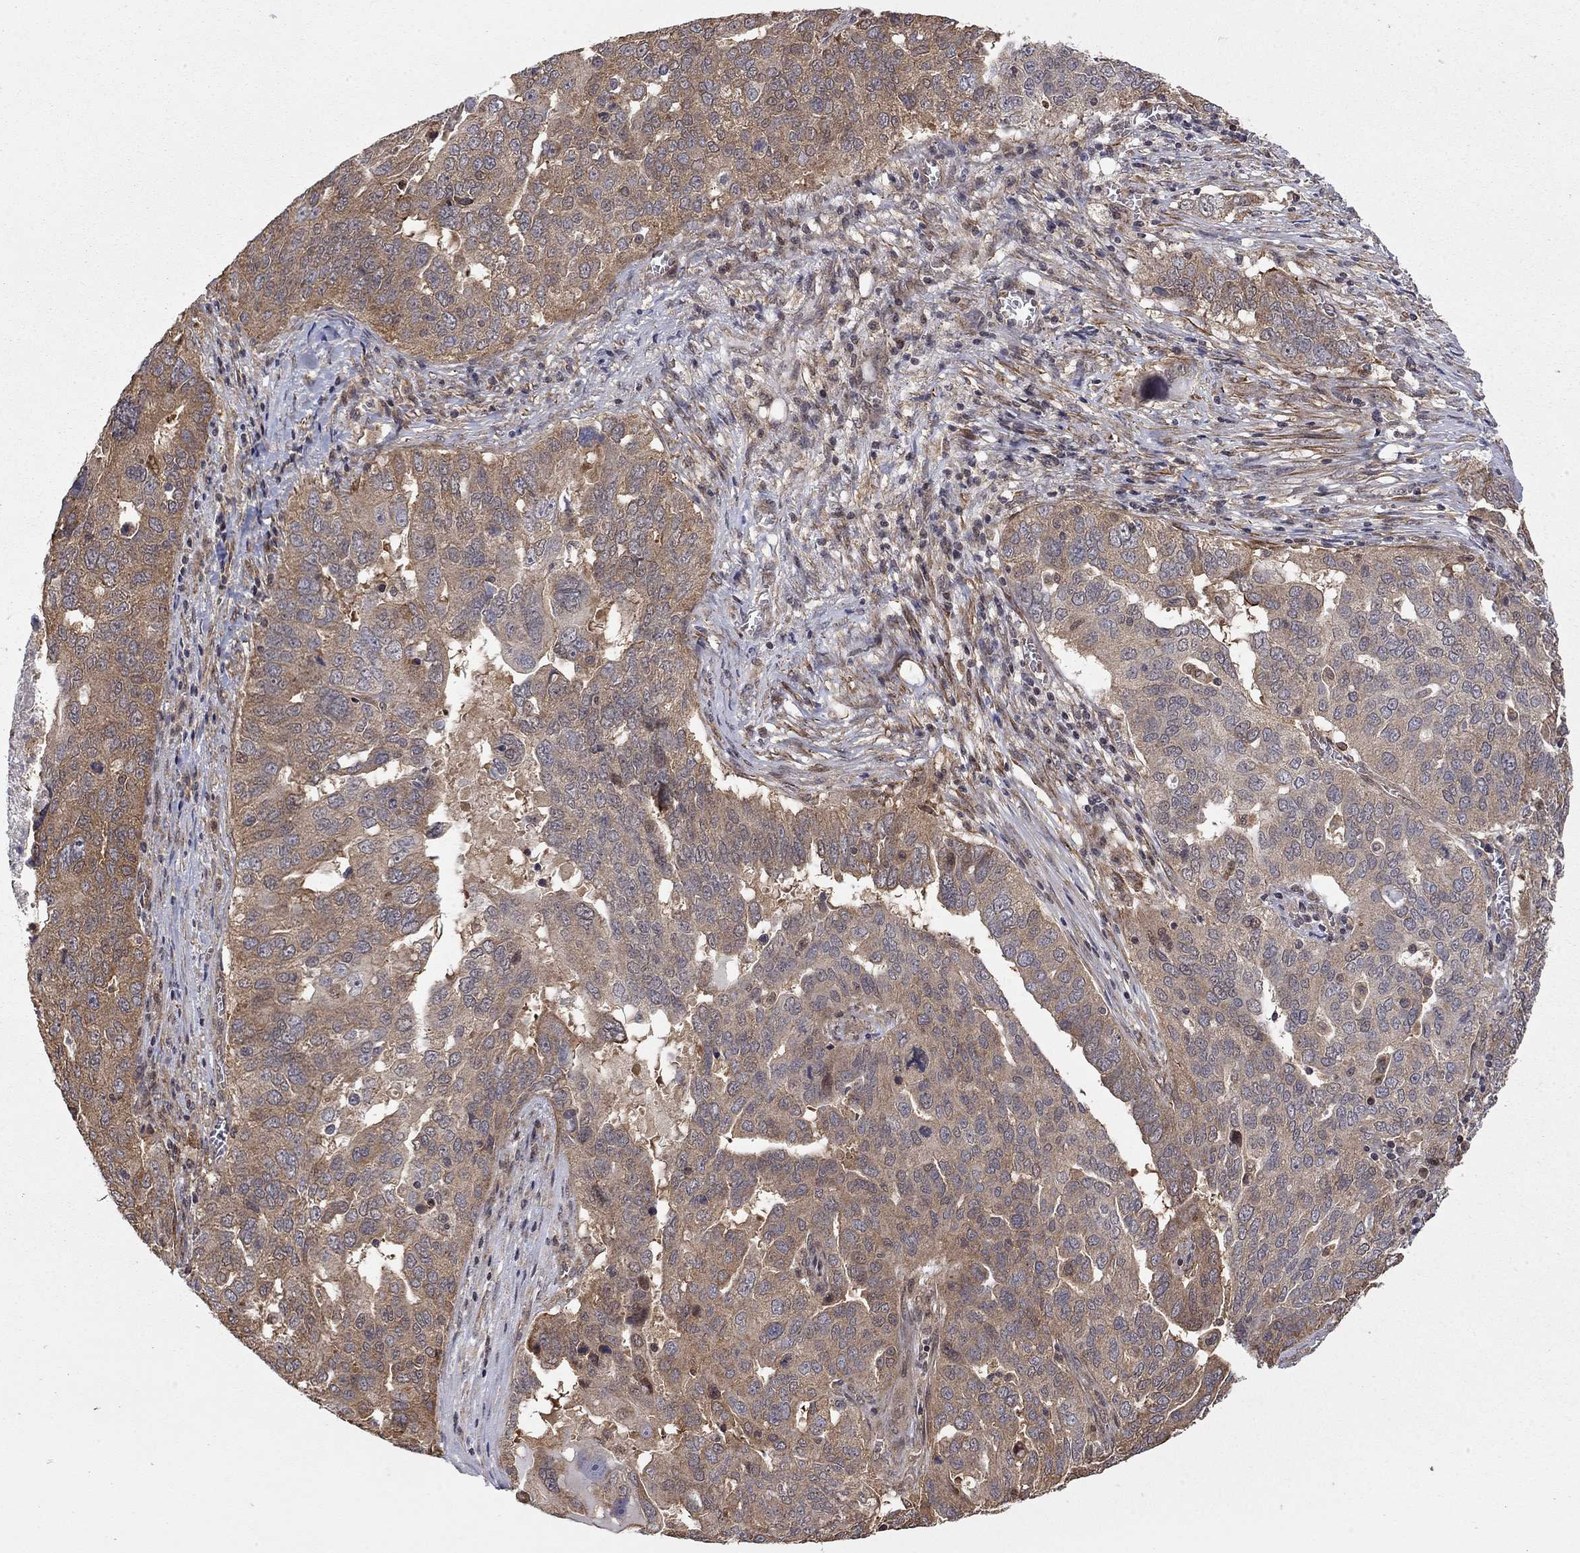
{"staining": {"intensity": "moderate", "quantity": ">75%", "location": "cytoplasmic/membranous"}, "tissue": "ovarian cancer", "cell_type": "Tumor cells", "image_type": "cancer", "snomed": [{"axis": "morphology", "description": "Carcinoma, endometroid"}, {"axis": "topography", "description": "Soft tissue"}, {"axis": "topography", "description": "Ovary"}], "caption": "Protein expression by immunohistochemistry (IHC) reveals moderate cytoplasmic/membranous expression in about >75% of tumor cells in ovarian cancer.", "gene": "TDP1", "patient": {"sex": "female", "age": 52}}